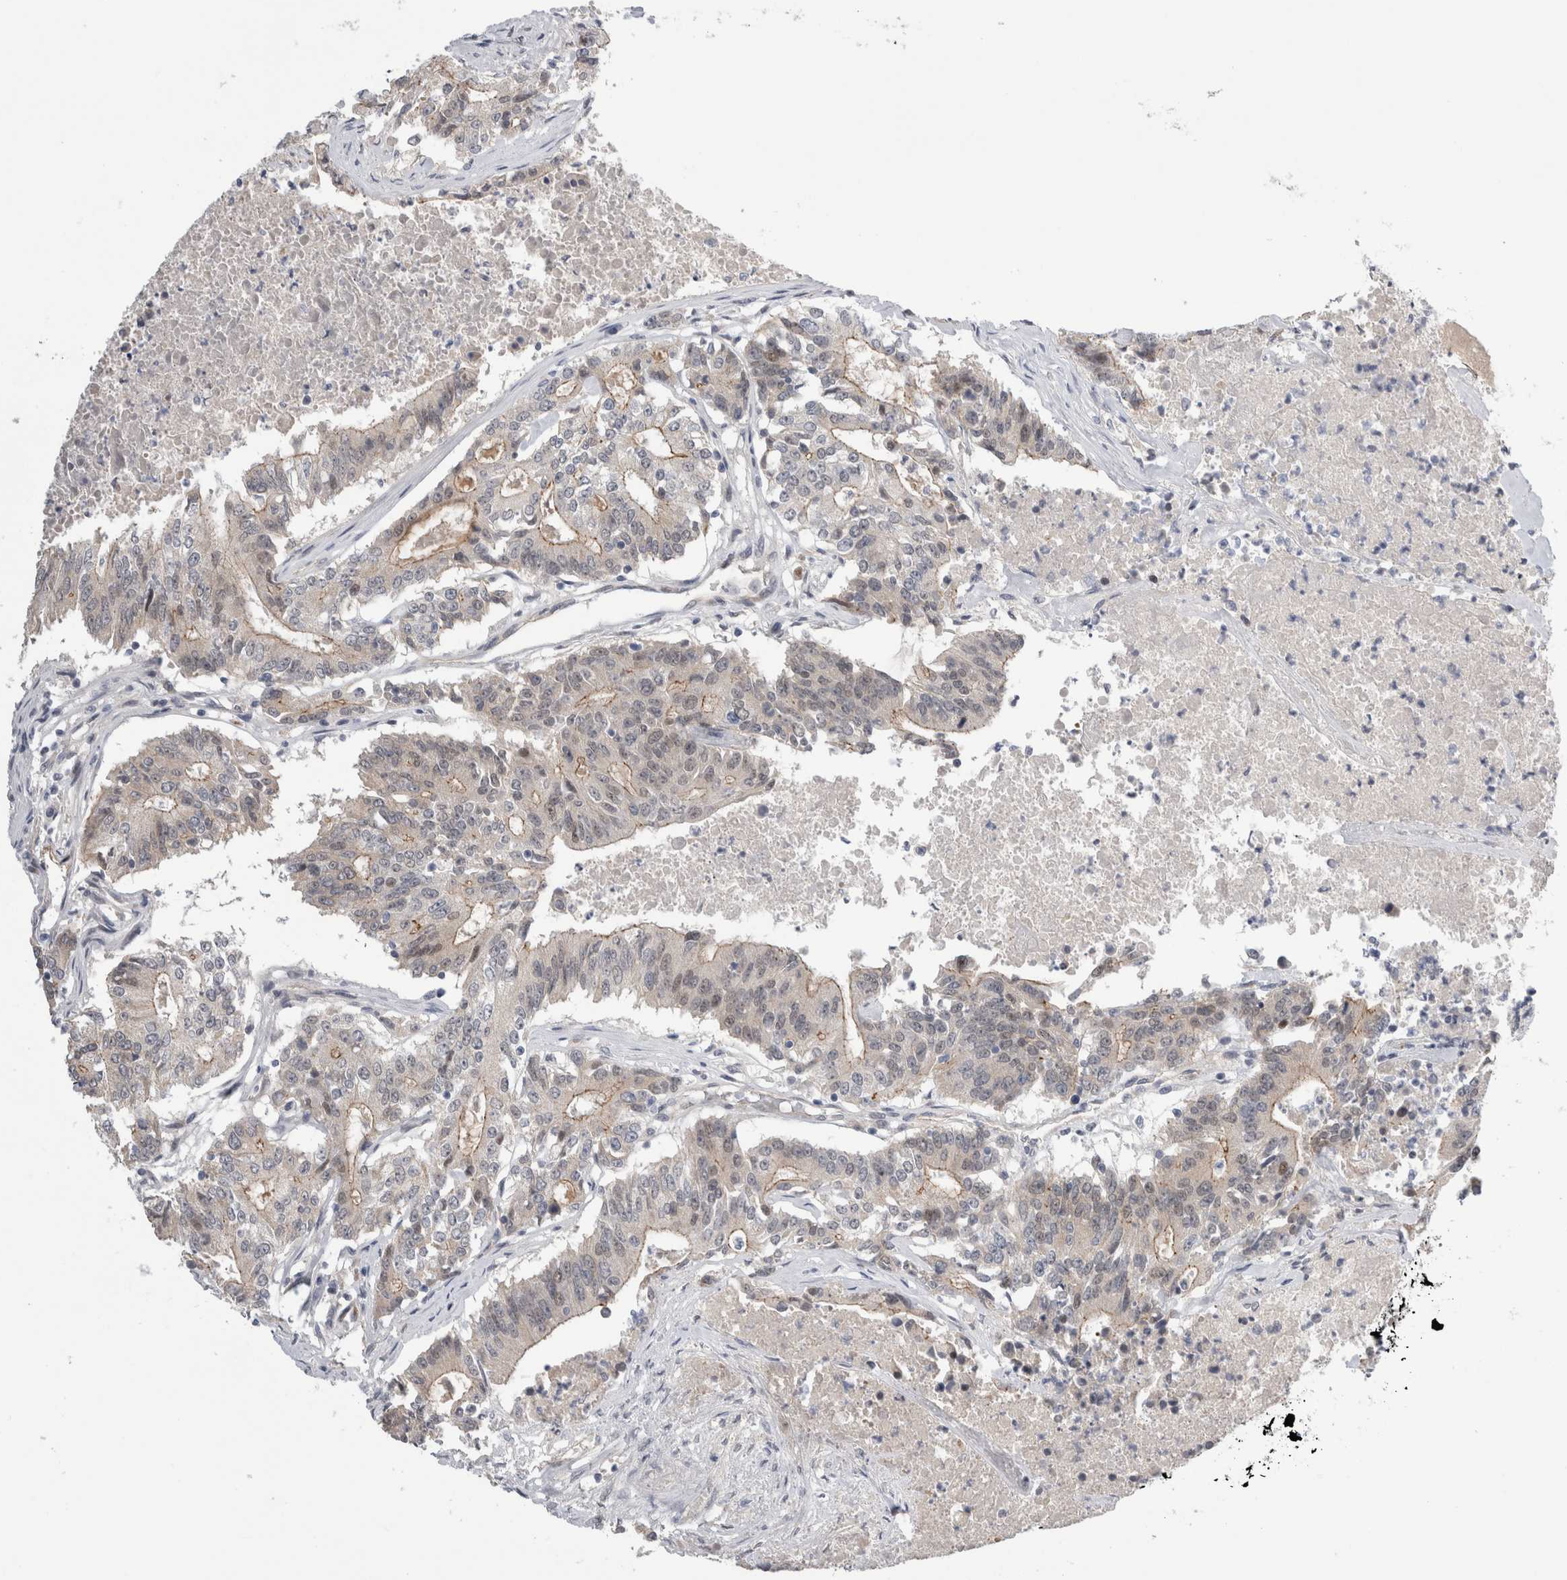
{"staining": {"intensity": "moderate", "quantity": "25%-75%", "location": "cytoplasmic/membranous,nuclear"}, "tissue": "colorectal cancer", "cell_type": "Tumor cells", "image_type": "cancer", "snomed": [{"axis": "morphology", "description": "Adenocarcinoma, NOS"}, {"axis": "topography", "description": "Colon"}], "caption": "Colorectal cancer (adenocarcinoma) stained with DAB (3,3'-diaminobenzidine) immunohistochemistry (IHC) demonstrates medium levels of moderate cytoplasmic/membranous and nuclear staining in approximately 25%-75% of tumor cells. (DAB IHC, brown staining for protein, blue staining for nuclei).", "gene": "TAFA5", "patient": {"sex": "female", "age": 77}}